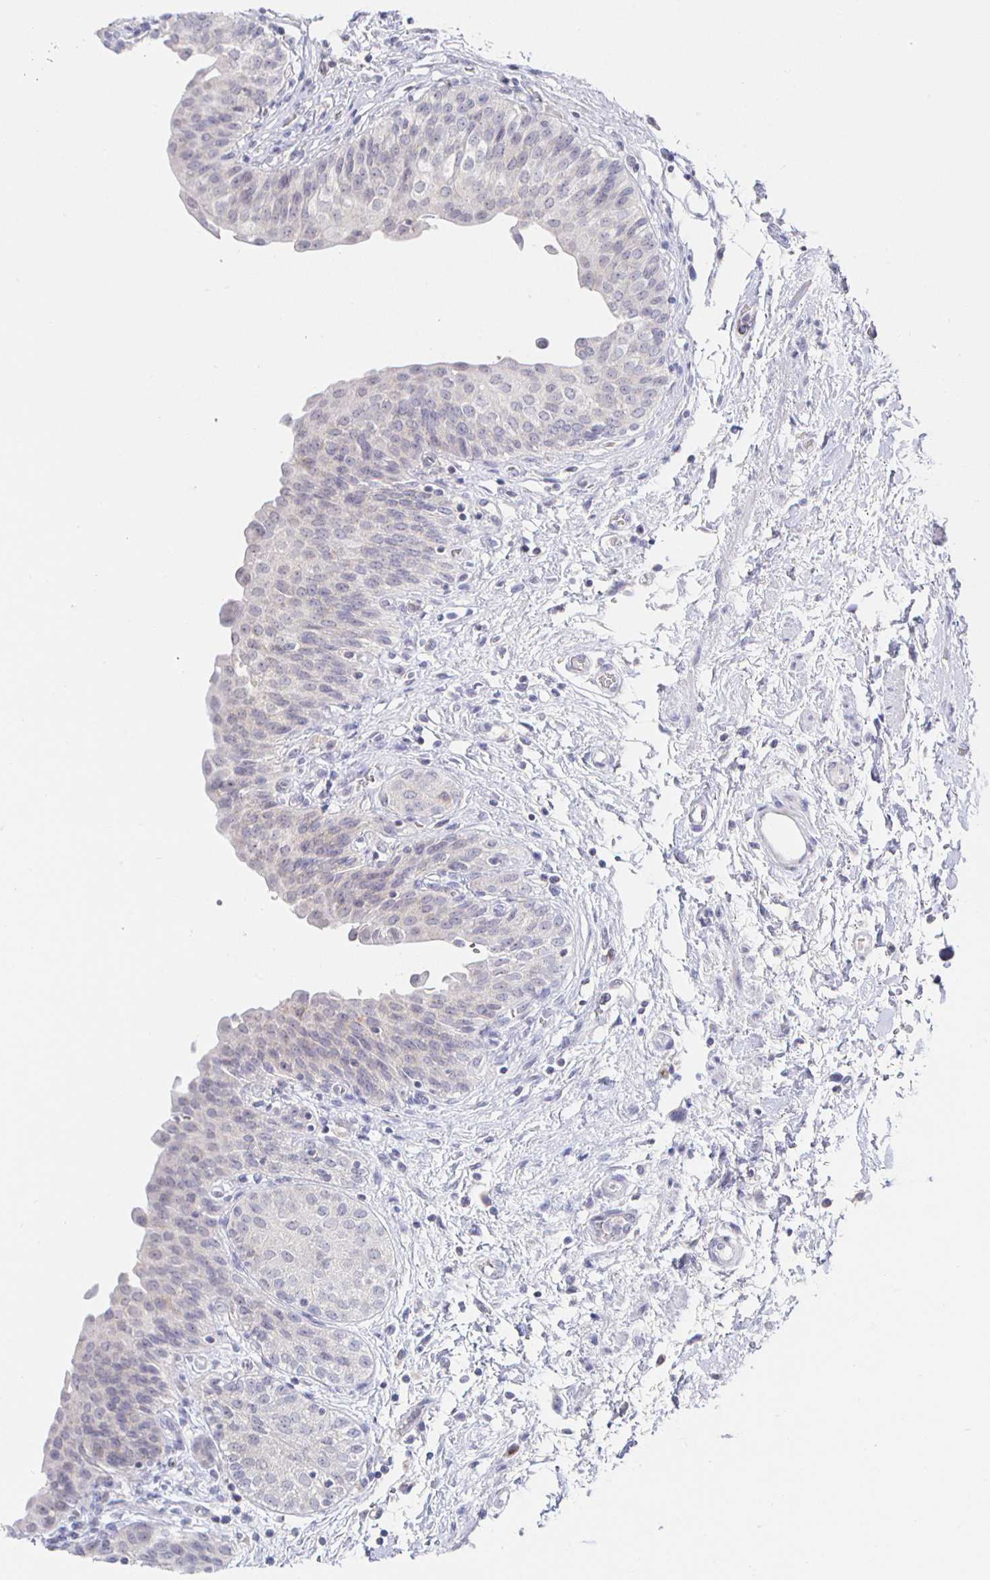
{"staining": {"intensity": "negative", "quantity": "none", "location": "none"}, "tissue": "urinary bladder", "cell_type": "Urothelial cells", "image_type": "normal", "snomed": [{"axis": "morphology", "description": "Normal tissue, NOS"}, {"axis": "topography", "description": "Urinary bladder"}], "caption": "Urothelial cells show no significant staining in benign urinary bladder. Nuclei are stained in blue.", "gene": "LRRC23", "patient": {"sex": "male", "age": 68}}